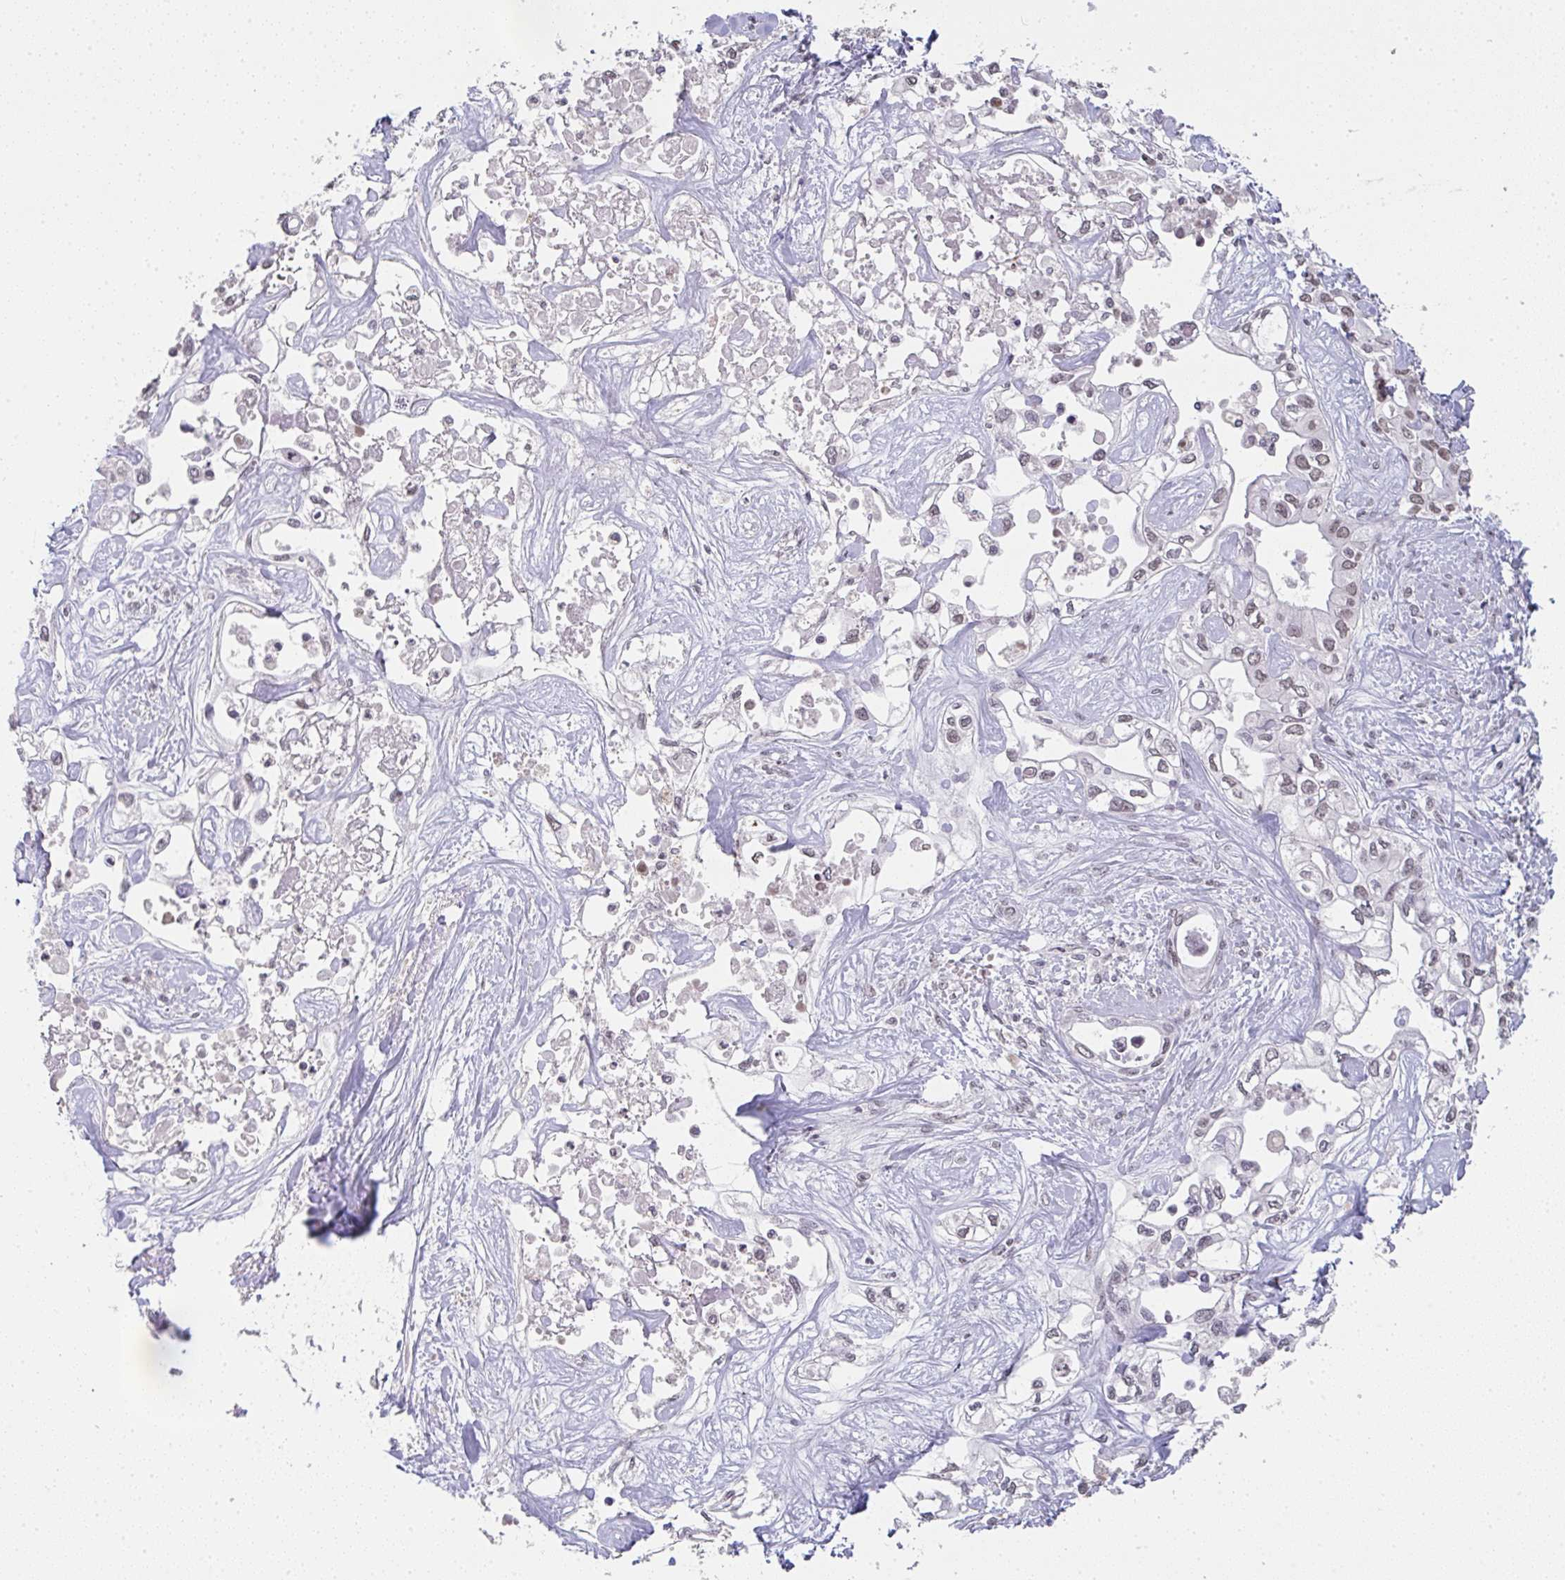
{"staining": {"intensity": "weak", "quantity": "25%-75%", "location": "nuclear"}, "tissue": "liver cancer", "cell_type": "Tumor cells", "image_type": "cancer", "snomed": [{"axis": "morphology", "description": "Cholangiocarcinoma"}, {"axis": "topography", "description": "Liver"}], "caption": "Immunohistochemistry (IHC) image of human liver cholangiocarcinoma stained for a protein (brown), which reveals low levels of weak nuclear expression in approximately 25%-75% of tumor cells.", "gene": "DKC1", "patient": {"sex": "female", "age": 64}}